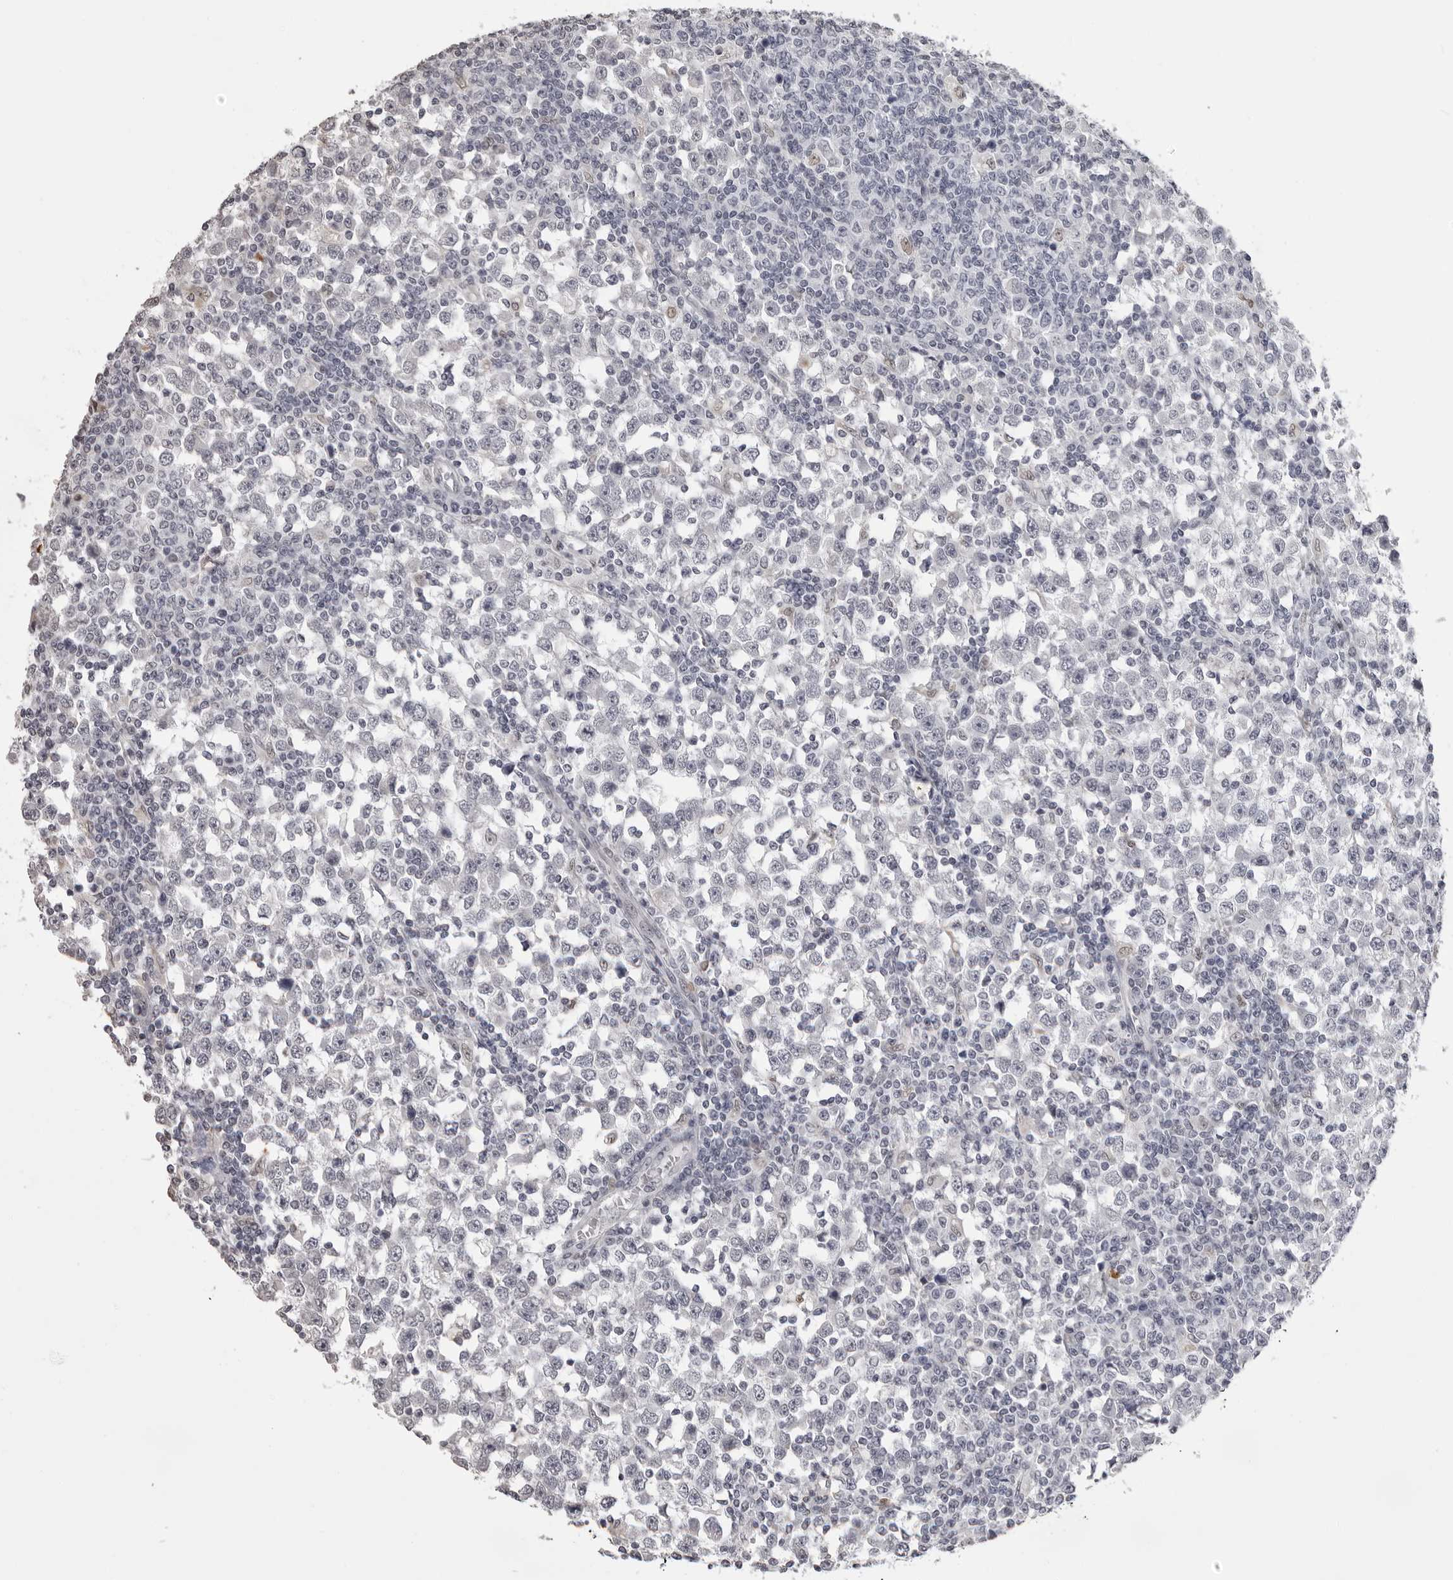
{"staining": {"intensity": "negative", "quantity": "none", "location": "none"}, "tissue": "testis cancer", "cell_type": "Tumor cells", "image_type": "cancer", "snomed": [{"axis": "morphology", "description": "Seminoma, NOS"}, {"axis": "topography", "description": "Testis"}], "caption": "Testis cancer stained for a protein using immunohistochemistry exhibits no positivity tumor cells.", "gene": "IL31", "patient": {"sex": "male", "age": 65}}